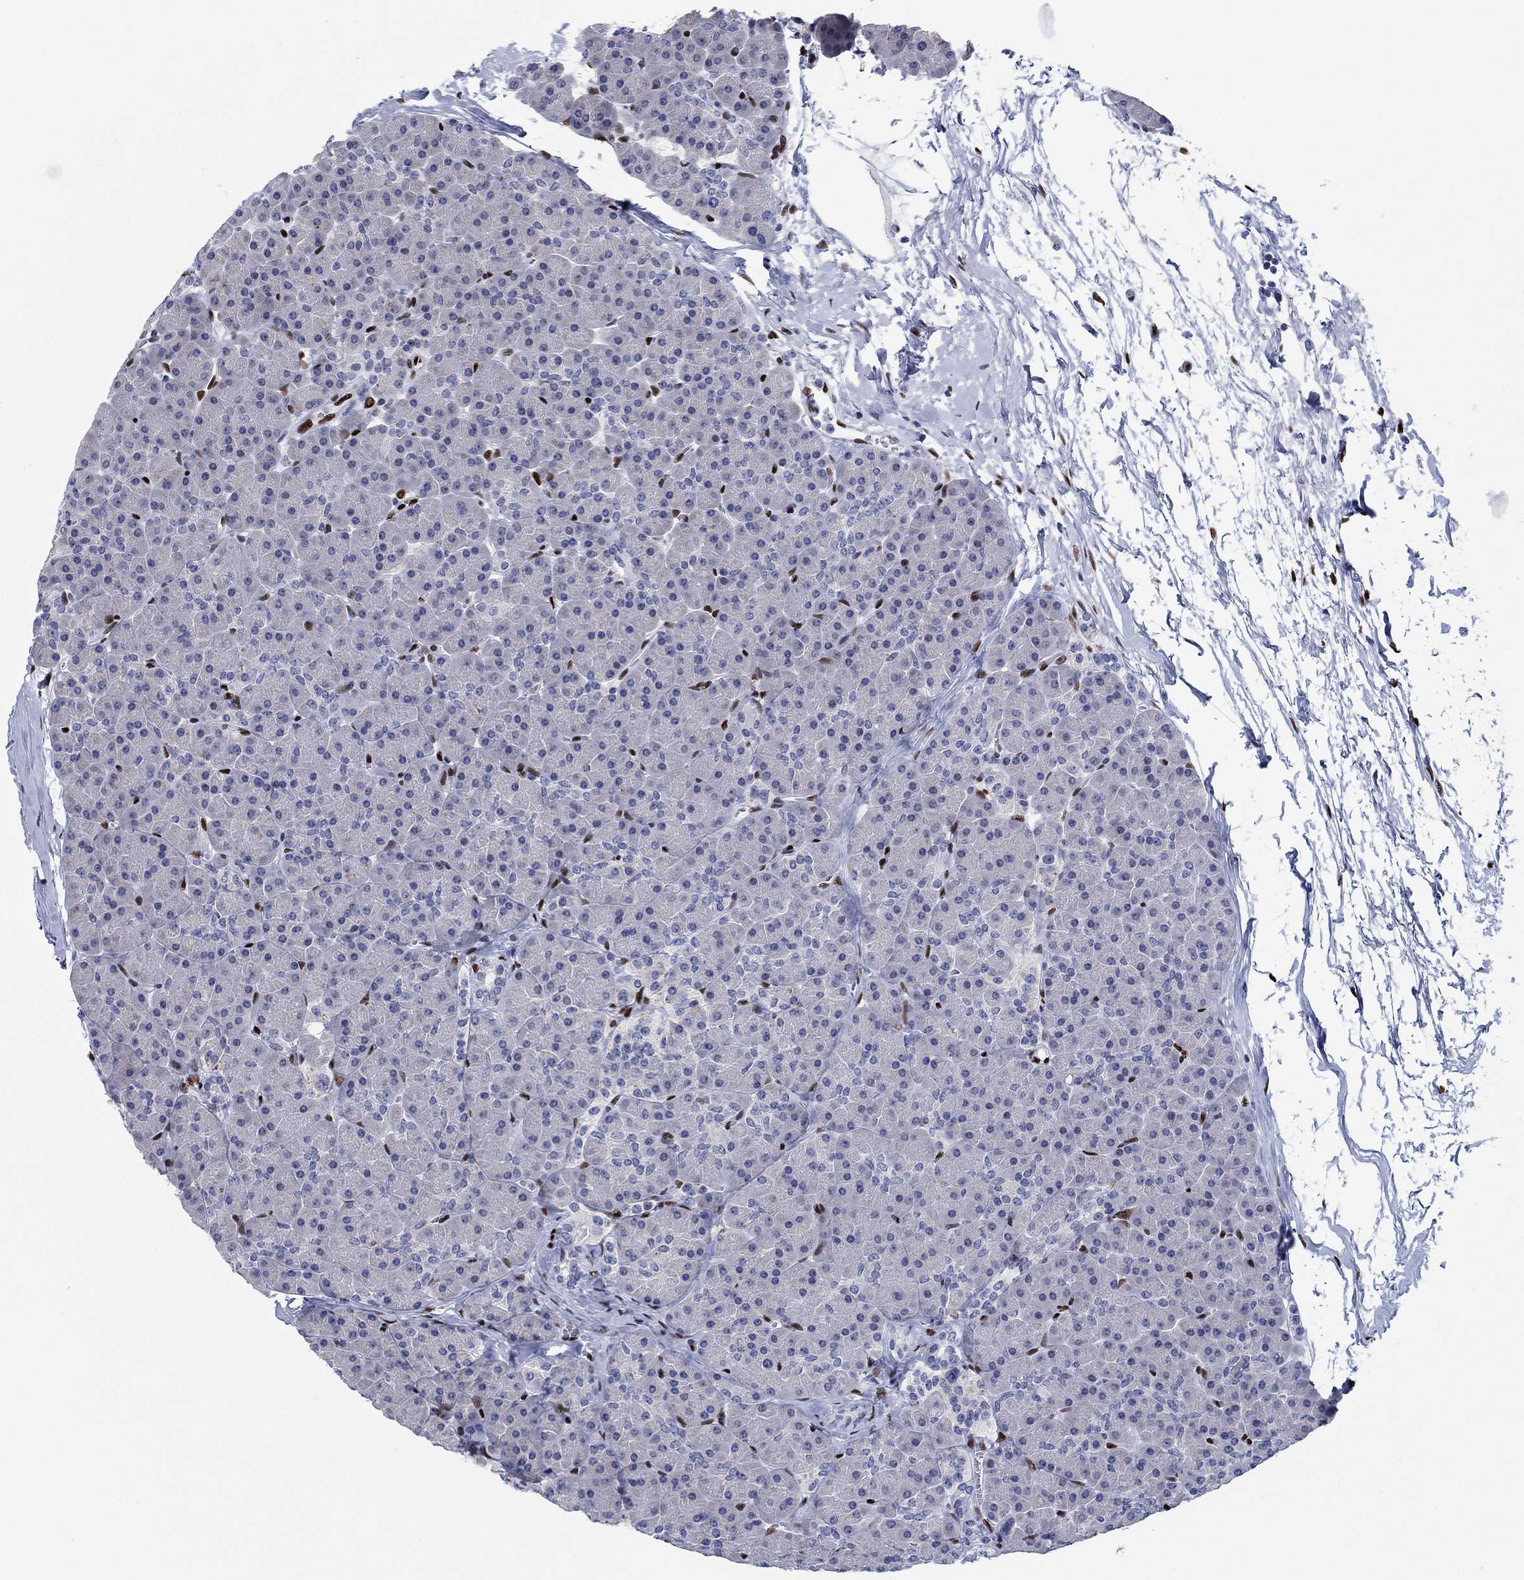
{"staining": {"intensity": "negative", "quantity": "none", "location": "none"}, "tissue": "pancreas", "cell_type": "Exocrine glandular cells", "image_type": "normal", "snomed": [{"axis": "morphology", "description": "Normal tissue, NOS"}, {"axis": "topography", "description": "Pancreas"}], "caption": "Exocrine glandular cells are negative for protein expression in unremarkable human pancreas. (DAB immunohistochemistry visualized using brightfield microscopy, high magnification).", "gene": "ZEB1", "patient": {"sex": "female", "age": 44}}